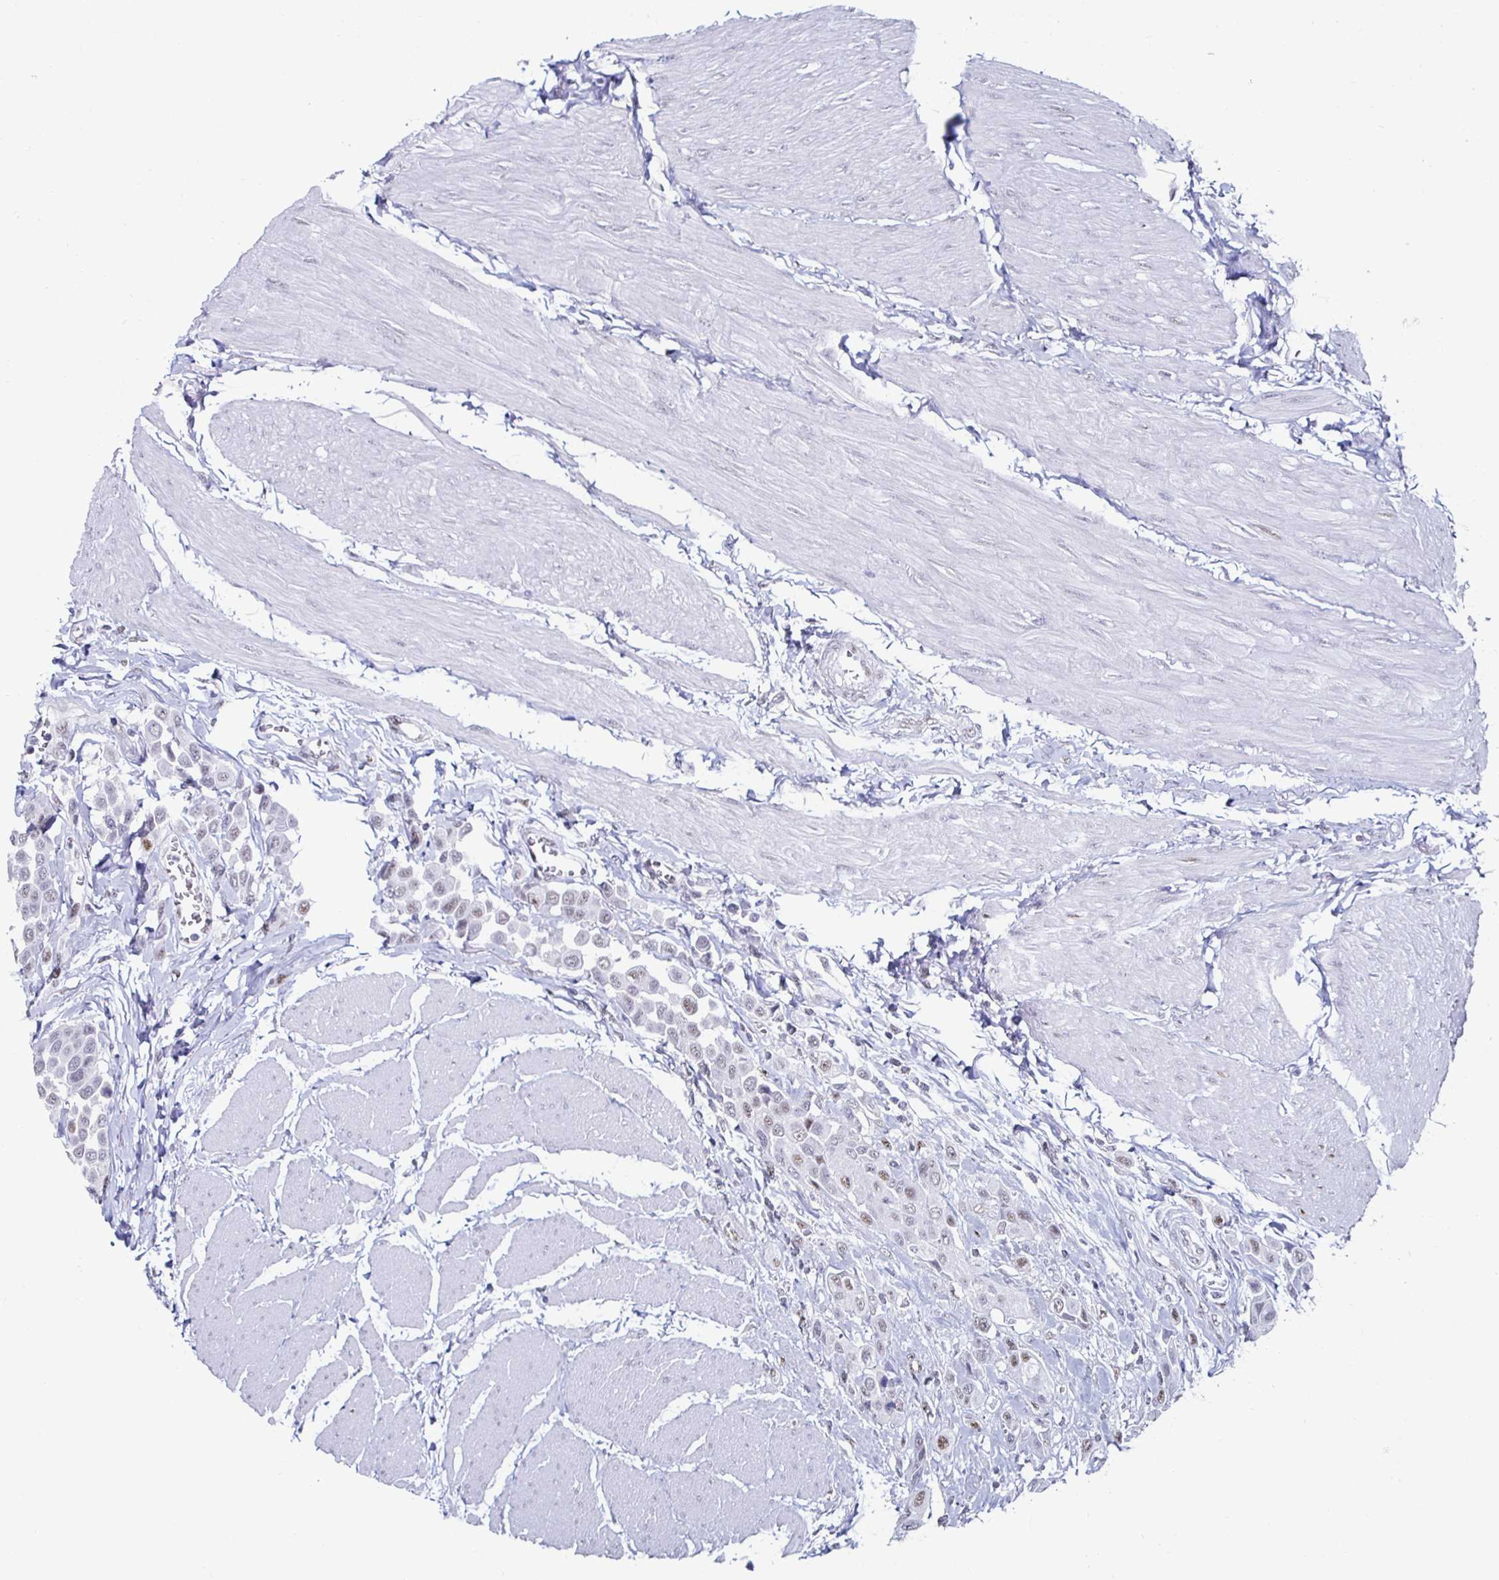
{"staining": {"intensity": "weak", "quantity": "<25%", "location": "nuclear"}, "tissue": "urothelial cancer", "cell_type": "Tumor cells", "image_type": "cancer", "snomed": [{"axis": "morphology", "description": "Urothelial carcinoma, High grade"}, {"axis": "topography", "description": "Urinary bladder"}], "caption": "DAB (3,3'-diaminobenzidine) immunohistochemical staining of human urothelial cancer shows no significant positivity in tumor cells.", "gene": "DDX39B", "patient": {"sex": "male", "age": 50}}